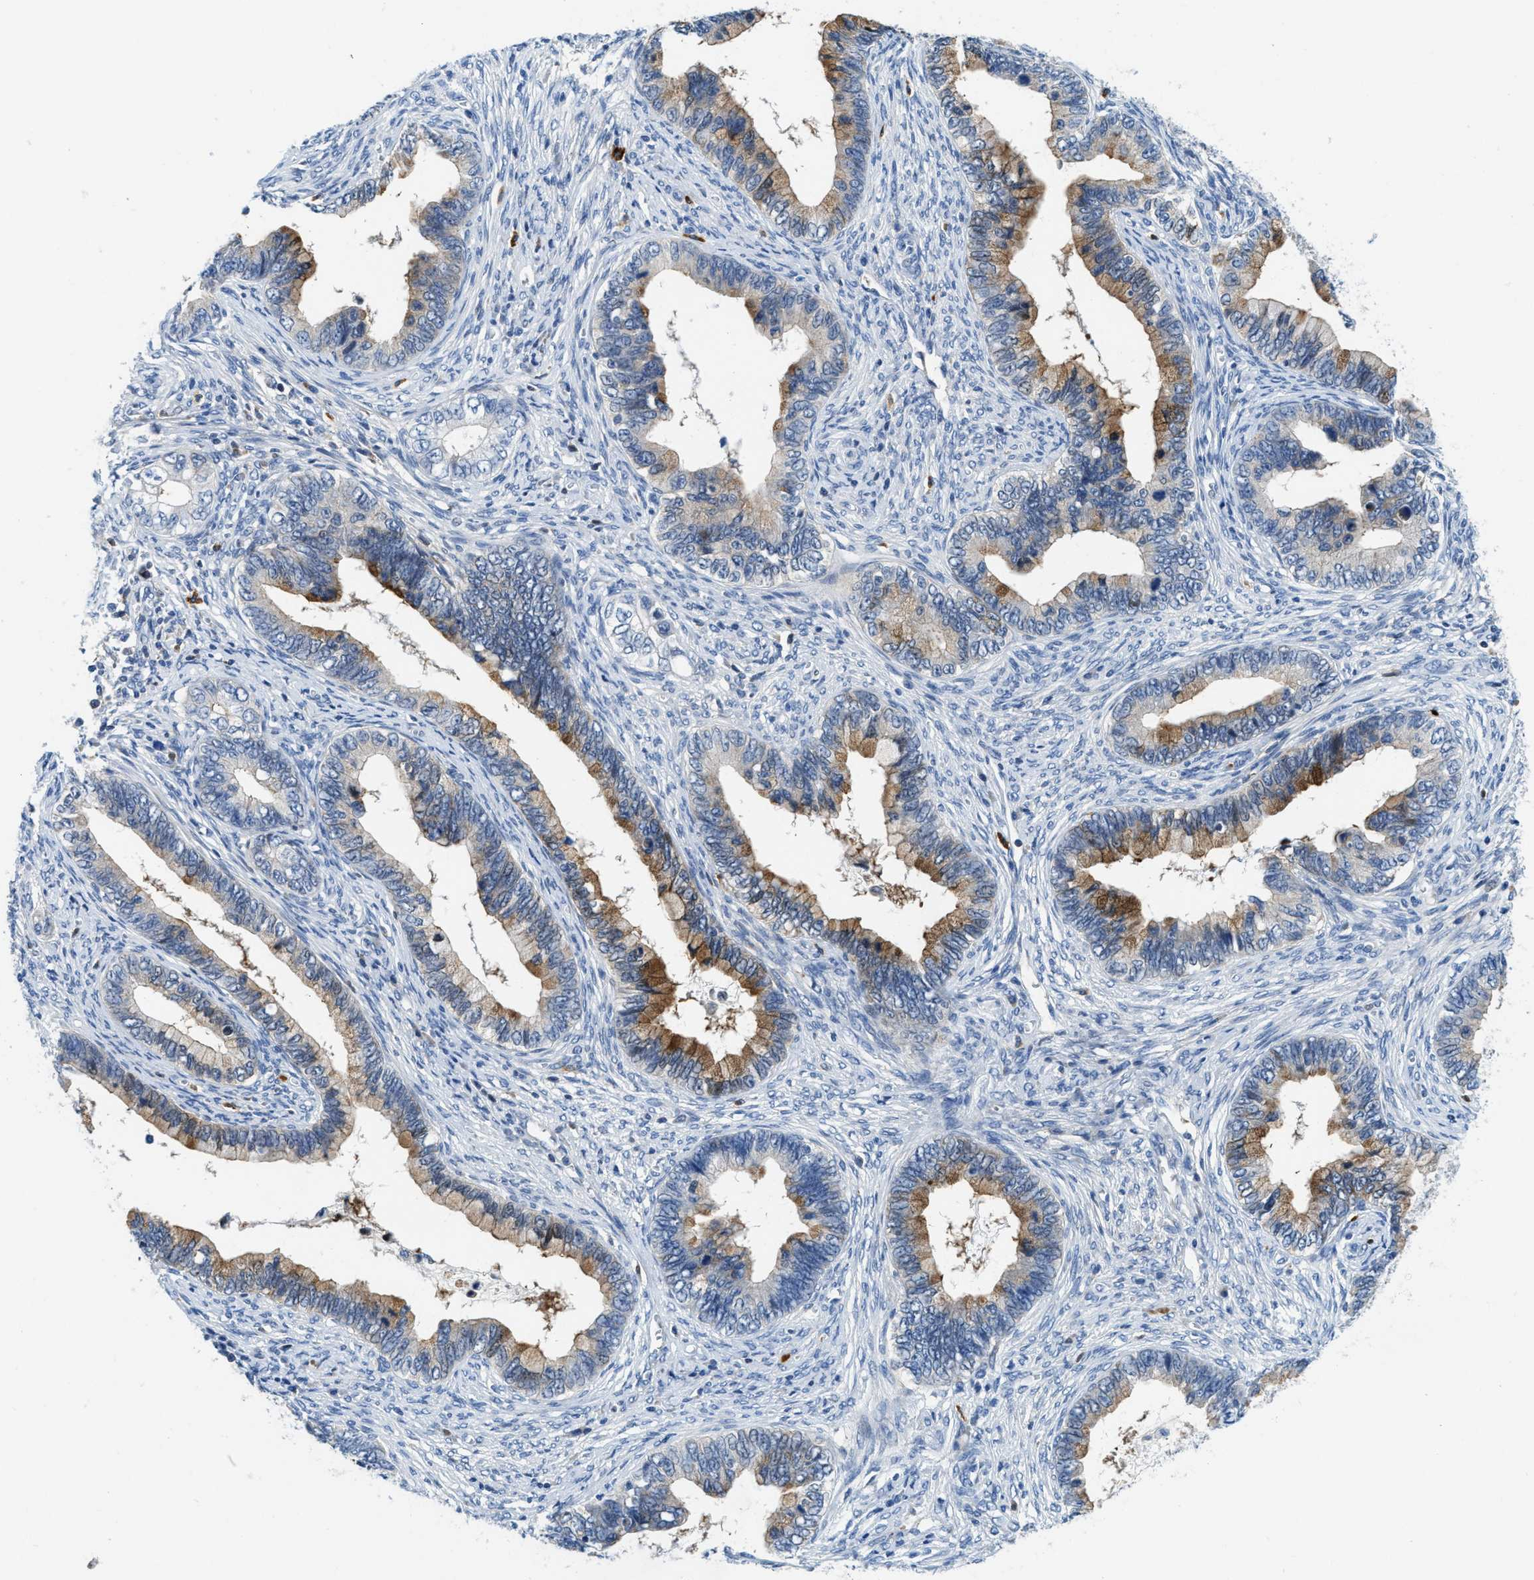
{"staining": {"intensity": "strong", "quantity": "25%-75%", "location": "cytoplasmic/membranous"}, "tissue": "cervical cancer", "cell_type": "Tumor cells", "image_type": "cancer", "snomed": [{"axis": "morphology", "description": "Adenocarcinoma, NOS"}, {"axis": "topography", "description": "Cervix"}], "caption": "Adenocarcinoma (cervical) was stained to show a protein in brown. There is high levels of strong cytoplasmic/membranous positivity in approximately 25%-75% of tumor cells.", "gene": "CFB", "patient": {"sex": "female", "age": 44}}